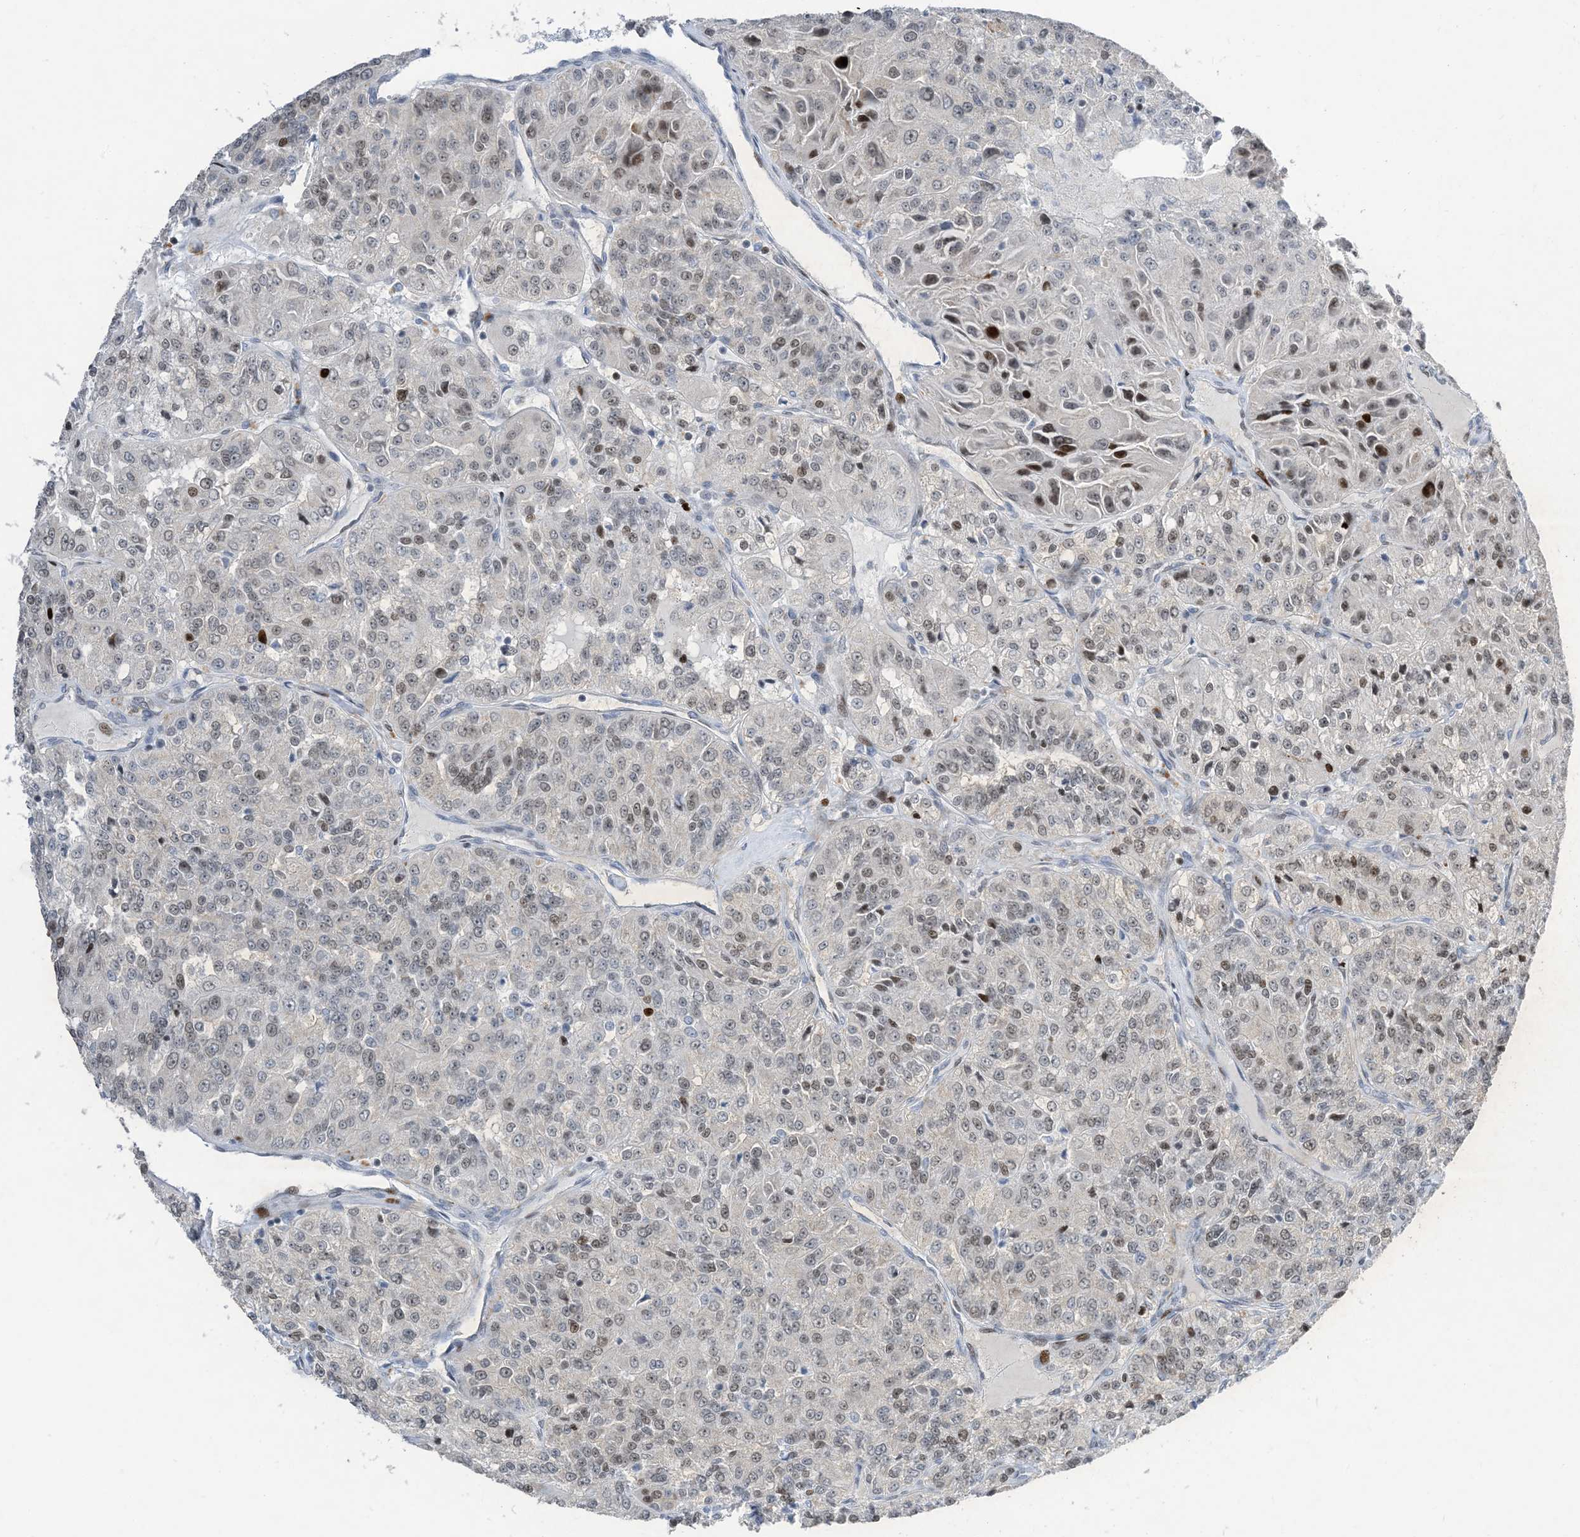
{"staining": {"intensity": "moderate", "quantity": "<25%", "location": "nuclear"}, "tissue": "renal cancer", "cell_type": "Tumor cells", "image_type": "cancer", "snomed": [{"axis": "morphology", "description": "Adenocarcinoma, NOS"}, {"axis": "topography", "description": "Kidney"}], "caption": "DAB immunohistochemical staining of human renal cancer (adenocarcinoma) reveals moderate nuclear protein staining in about <25% of tumor cells. Ihc stains the protein in brown and the nuclei are stained blue.", "gene": "SLC25A53", "patient": {"sex": "female", "age": 63}}